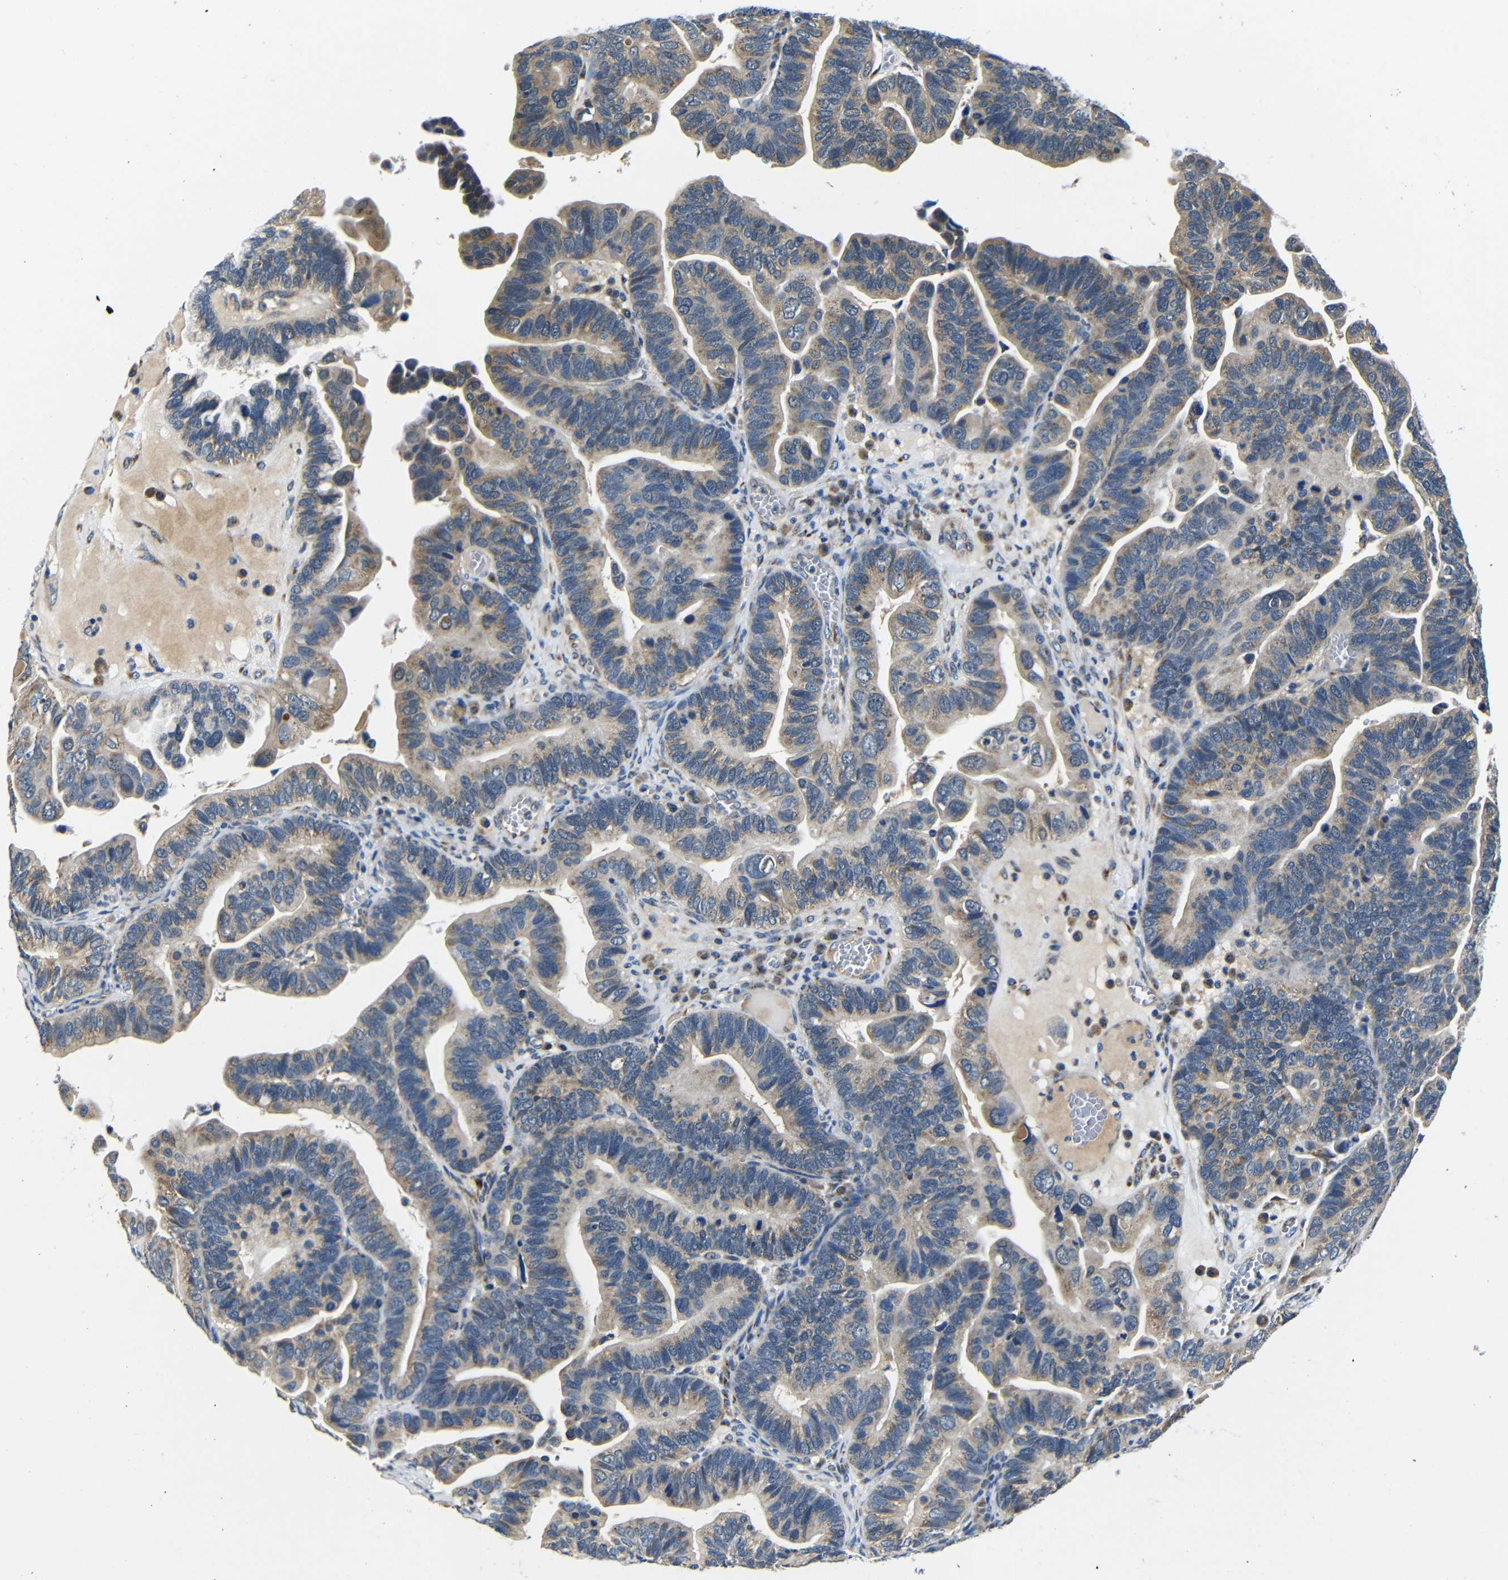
{"staining": {"intensity": "weak", "quantity": "25%-75%", "location": "cytoplasmic/membranous"}, "tissue": "ovarian cancer", "cell_type": "Tumor cells", "image_type": "cancer", "snomed": [{"axis": "morphology", "description": "Cystadenocarcinoma, serous, NOS"}, {"axis": "topography", "description": "Ovary"}], "caption": "Tumor cells reveal low levels of weak cytoplasmic/membranous expression in approximately 25%-75% of cells in ovarian cancer (serous cystadenocarcinoma).", "gene": "FKBP14", "patient": {"sex": "female", "age": 56}}